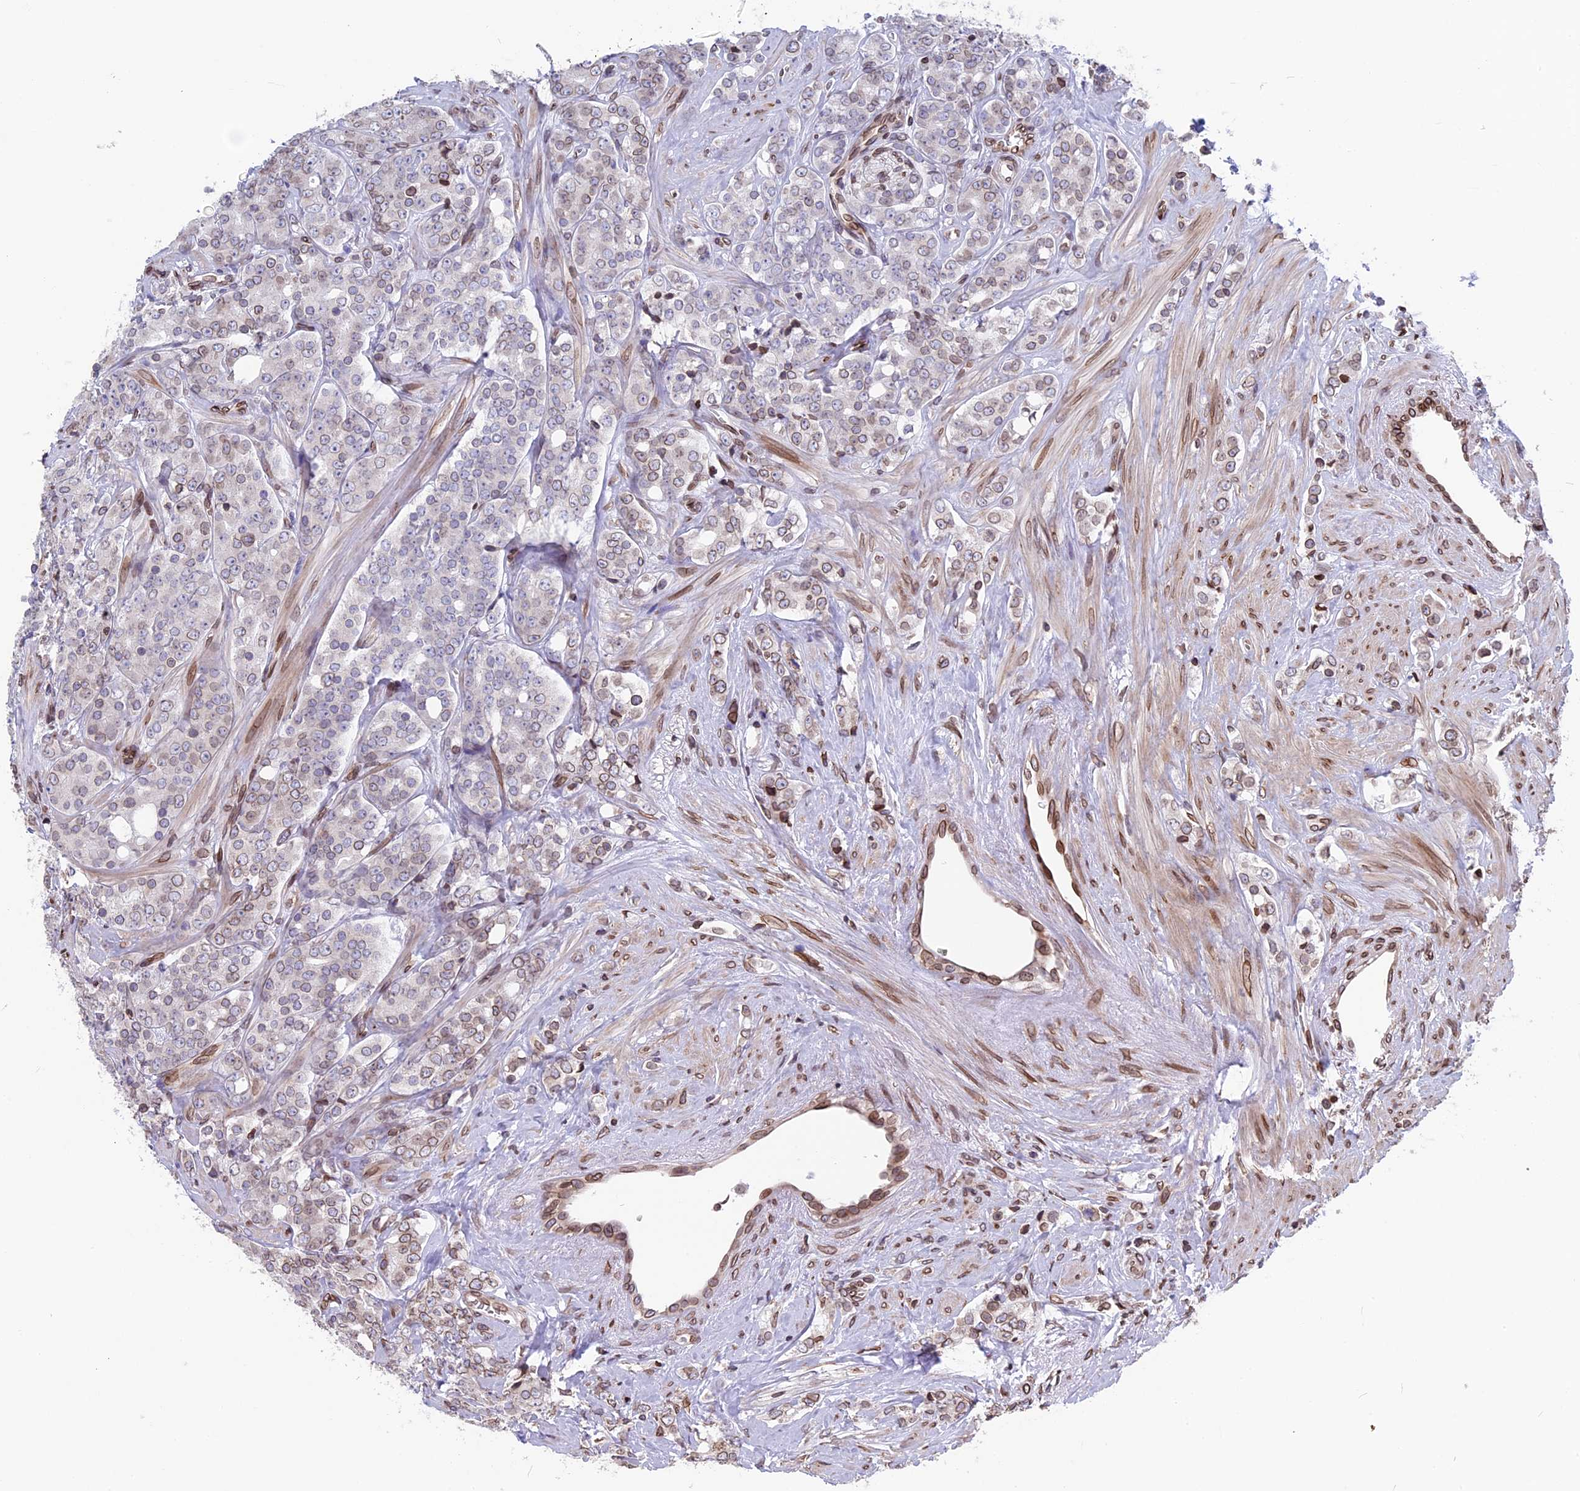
{"staining": {"intensity": "moderate", "quantity": "25%-75%", "location": "cytoplasmic/membranous,nuclear"}, "tissue": "prostate cancer", "cell_type": "Tumor cells", "image_type": "cancer", "snomed": [{"axis": "morphology", "description": "Adenocarcinoma, High grade"}, {"axis": "topography", "description": "Prostate"}], "caption": "IHC histopathology image of neoplastic tissue: high-grade adenocarcinoma (prostate) stained using immunohistochemistry (IHC) demonstrates medium levels of moderate protein expression localized specifically in the cytoplasmic/membranous and nuclear of tumor cells, appearing as a cytoplasmic/membranous and nuclear brown color.", "gene": "PTCHD4", "patient": {"sex": "male", "age": 62}}